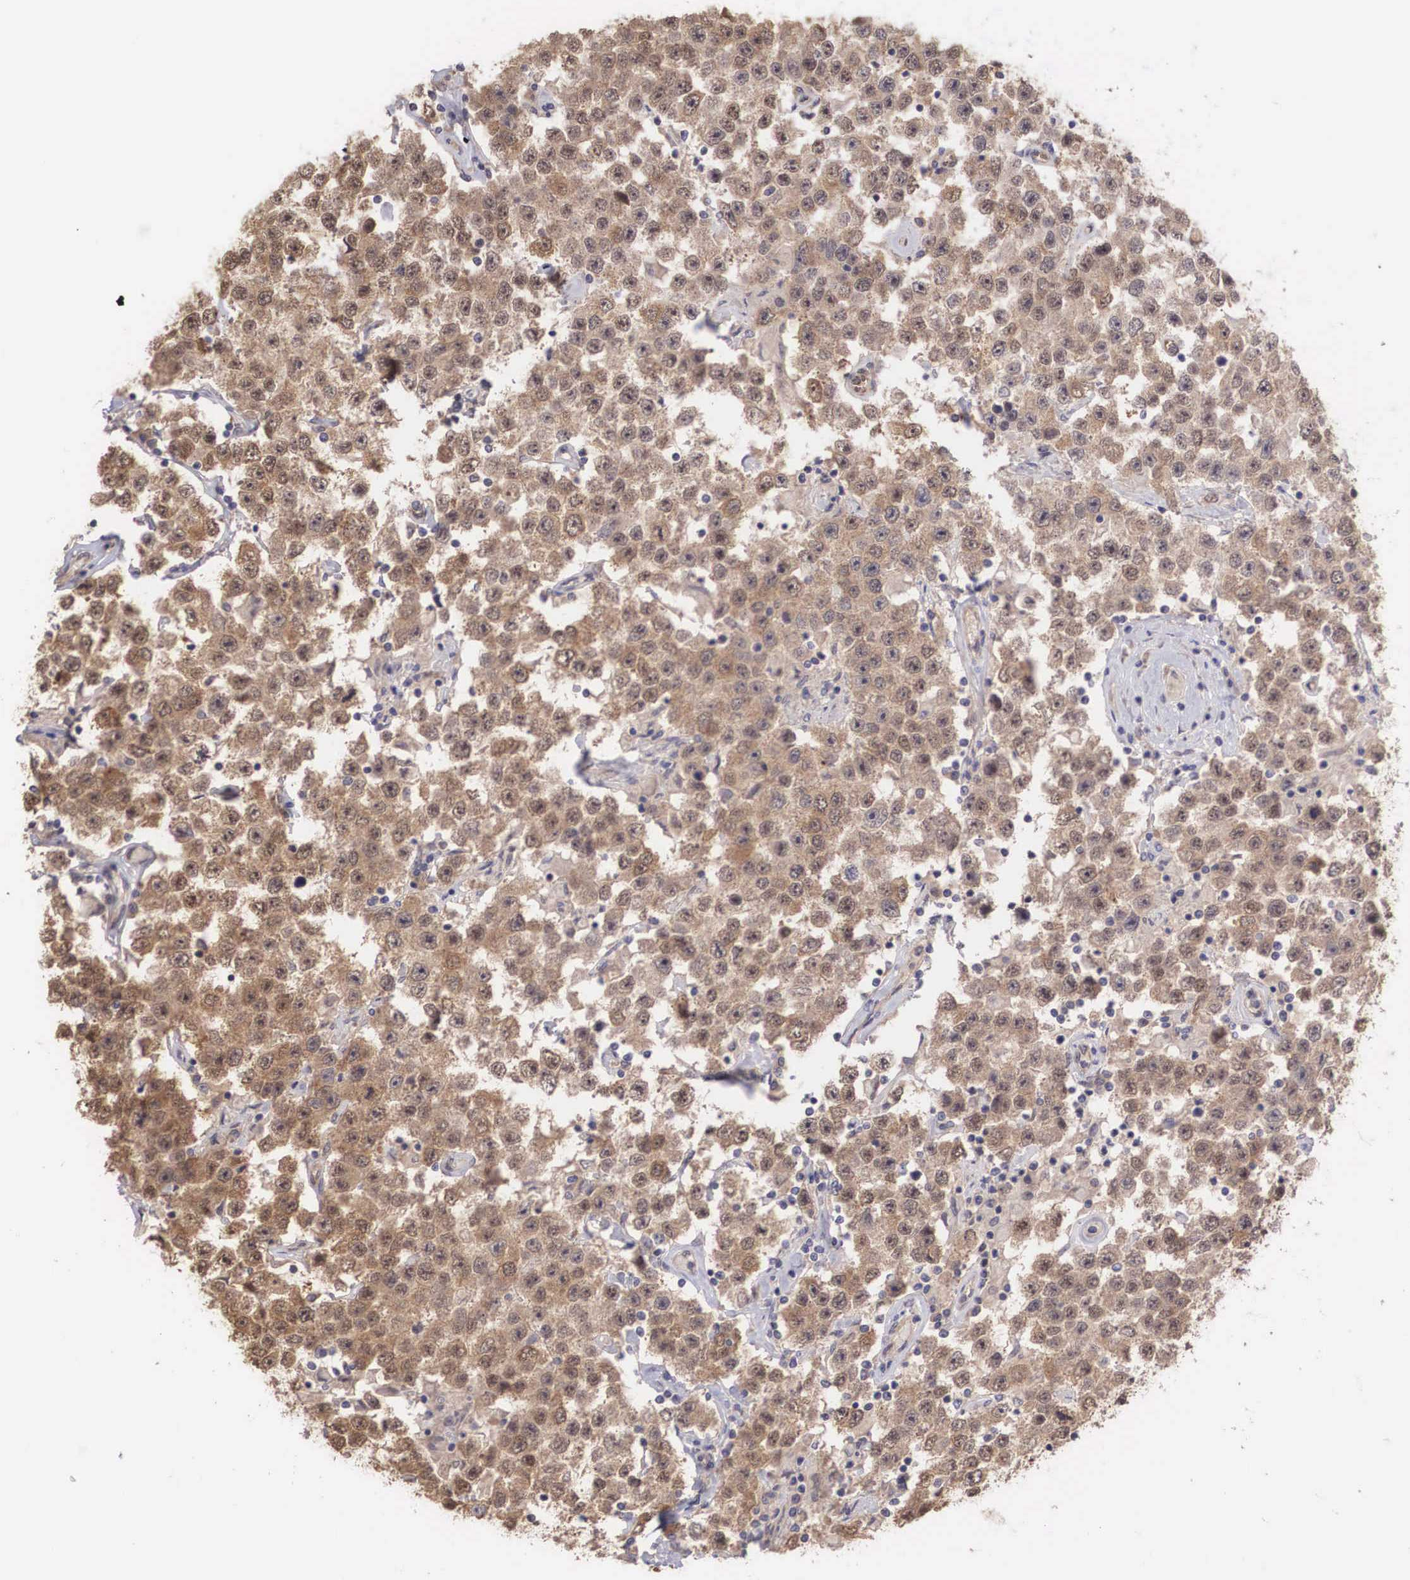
{"staining": {"intensity": "moderate", "quantity": ">75%", "location": "cytoplasmic/membranous,nuclear"}, "tissue": "testis cancer", "cell_type": "Tumor cells", "image_type": "cancer", "snomed": [{"axis": "morphology", "description": "Seminoma, NOS"}, {"axis": "topography", "description": "Testis"}], "caption": "A brown stain highlights moderate cytoplasmic/membranous and nuclear expression of a protein in human testis cancer tumor cells.", "gene": "DNAJB7", "patient": {"sex": "male", "age": 52}}